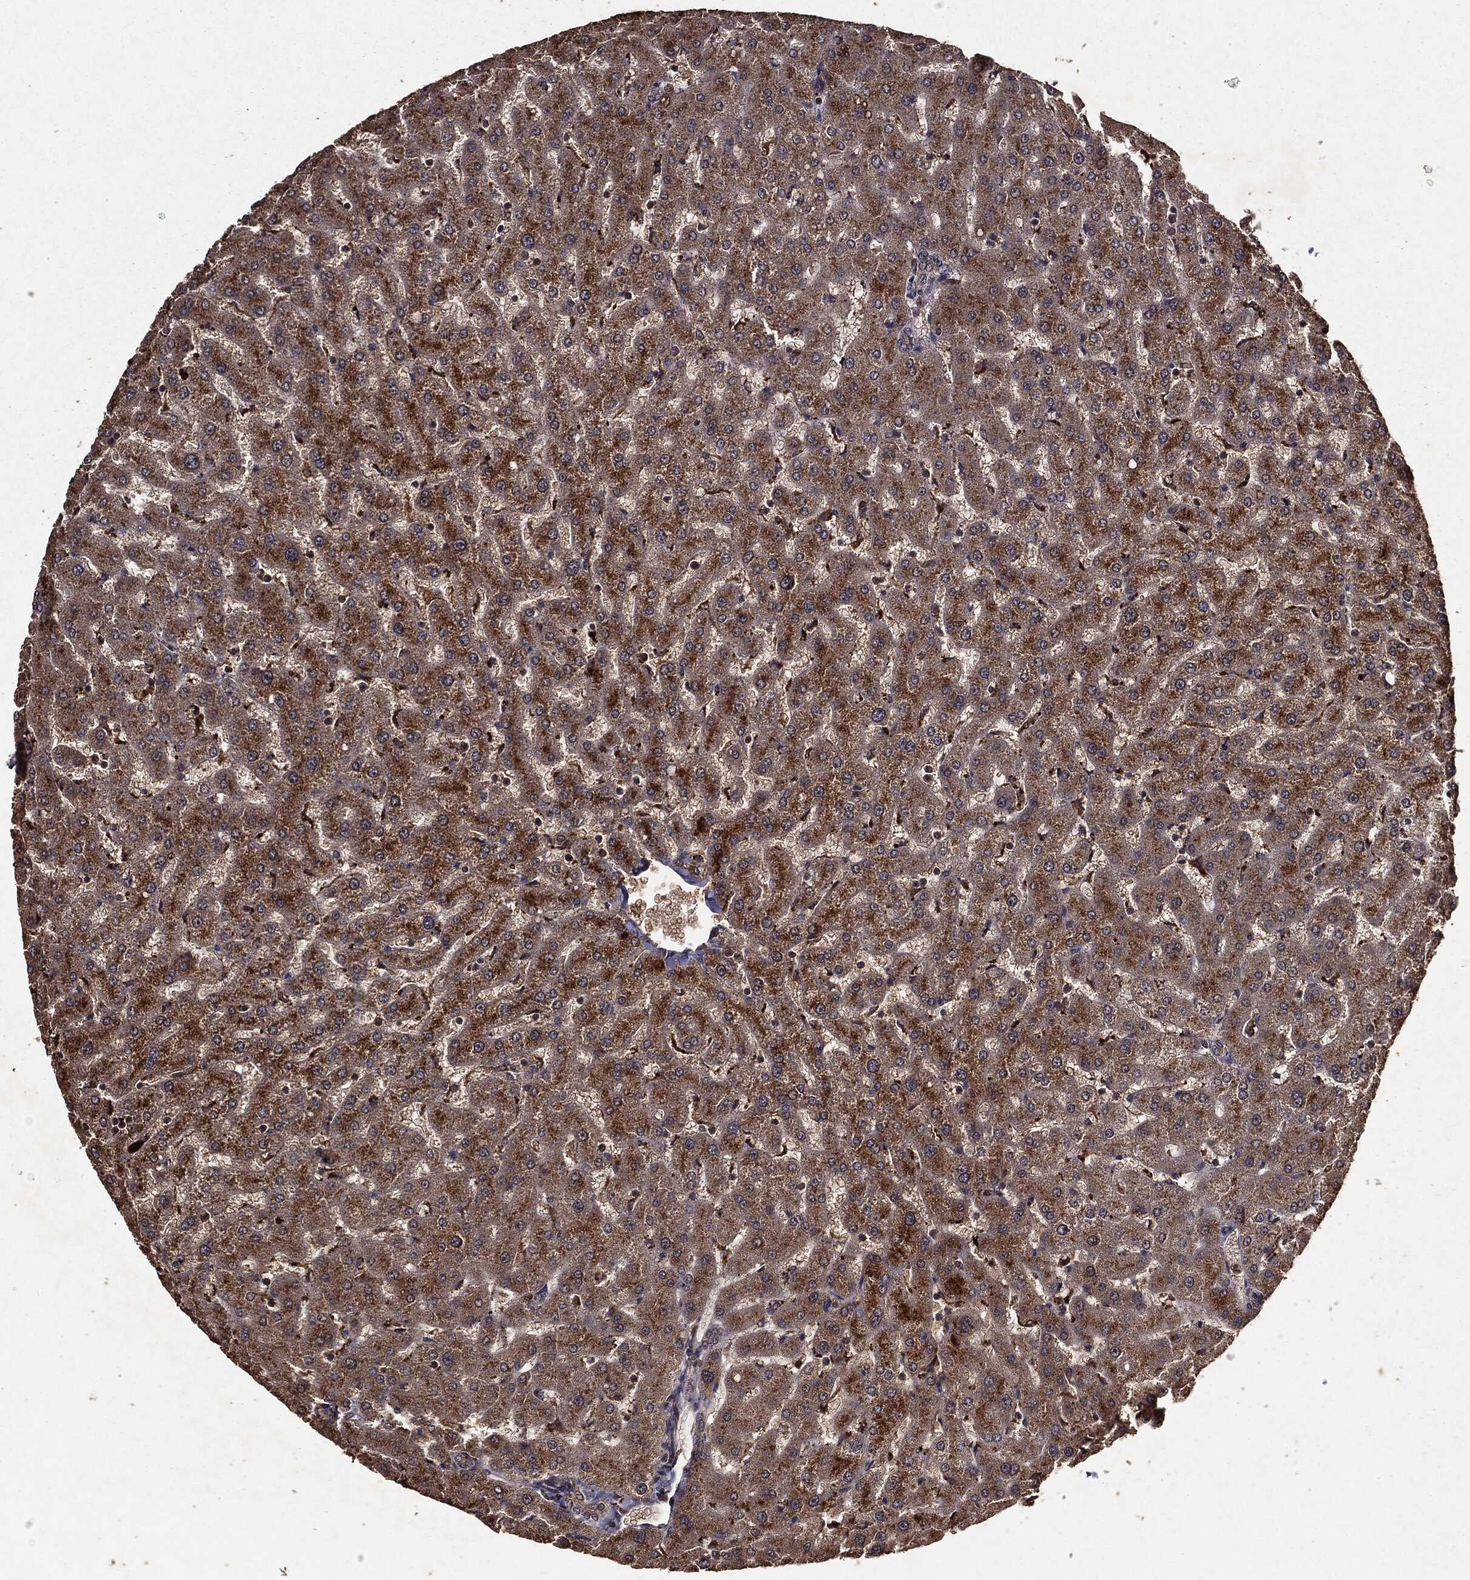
{"staining": {"intensity": "negative", "quantity": "none", "location": "none"}, "tissue": "liver", "cell_type": "Cholangiocytes", "image_type": "normal", "snomed": [{"axis": "morphology", "description": "Normal tissue, NOS"}, {"axis": "topography", "description": "Liver"}], "caption": "This is an IHC micrograph of normal liver. There is no positivity in cholangiocytes.", "gene": "MTOR", "patient": {"sex": "female", "age": 50}}